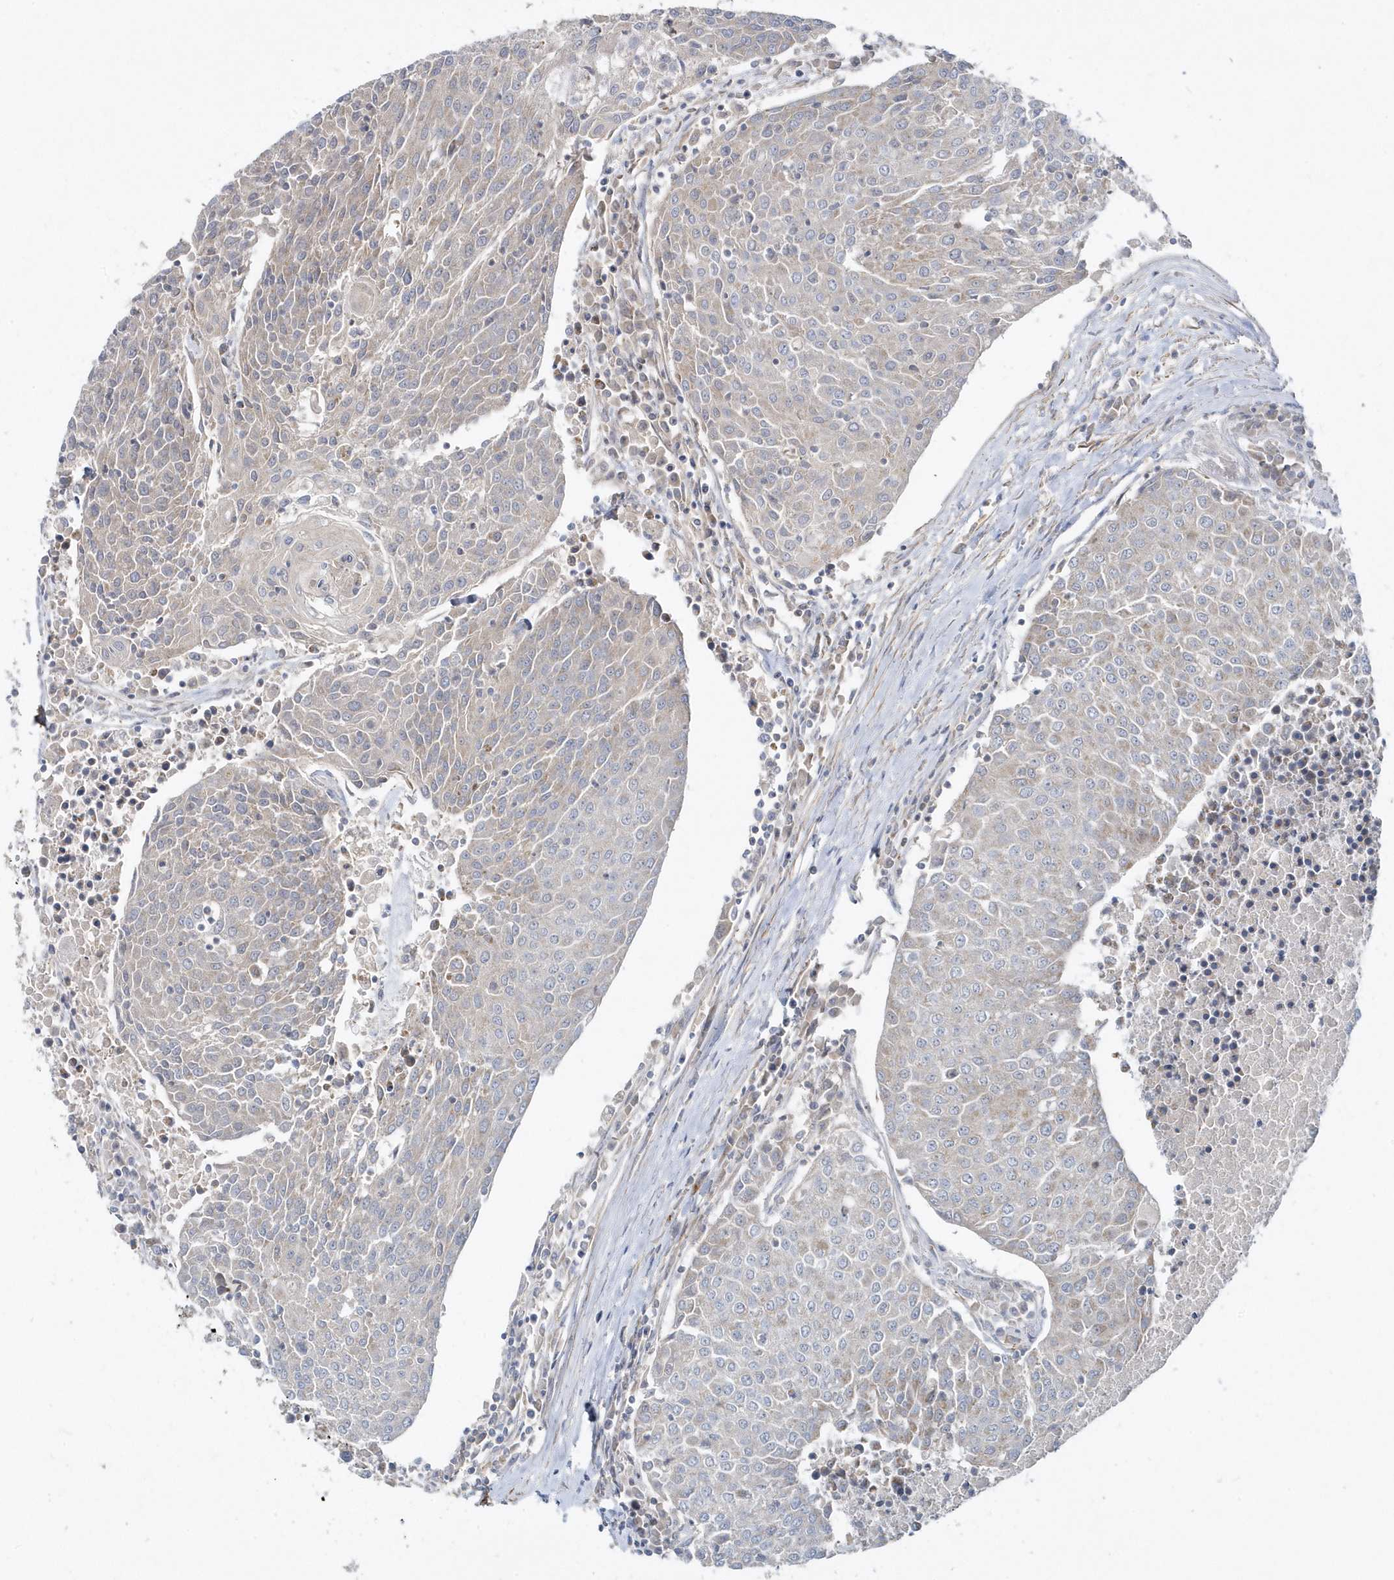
{"staining": {"intensity": "negative", "quantity": "none", "location": "none"}, "tissue": "urothelial cancer", "cell_type": "Tumor cells", "image_type": "cancer", "snomed": [{"axis": "morphology", "description": "Urothelial carcinoma, High grade"}, {"axis": "topography", "description": "Urinary bladder"}], "caption": "Image shows no significant protein positivity in tumor cells of urothelial carcinoma (high-grade).", "gene": "LEXM", "patient": {"sex": "female", "age": 85}}